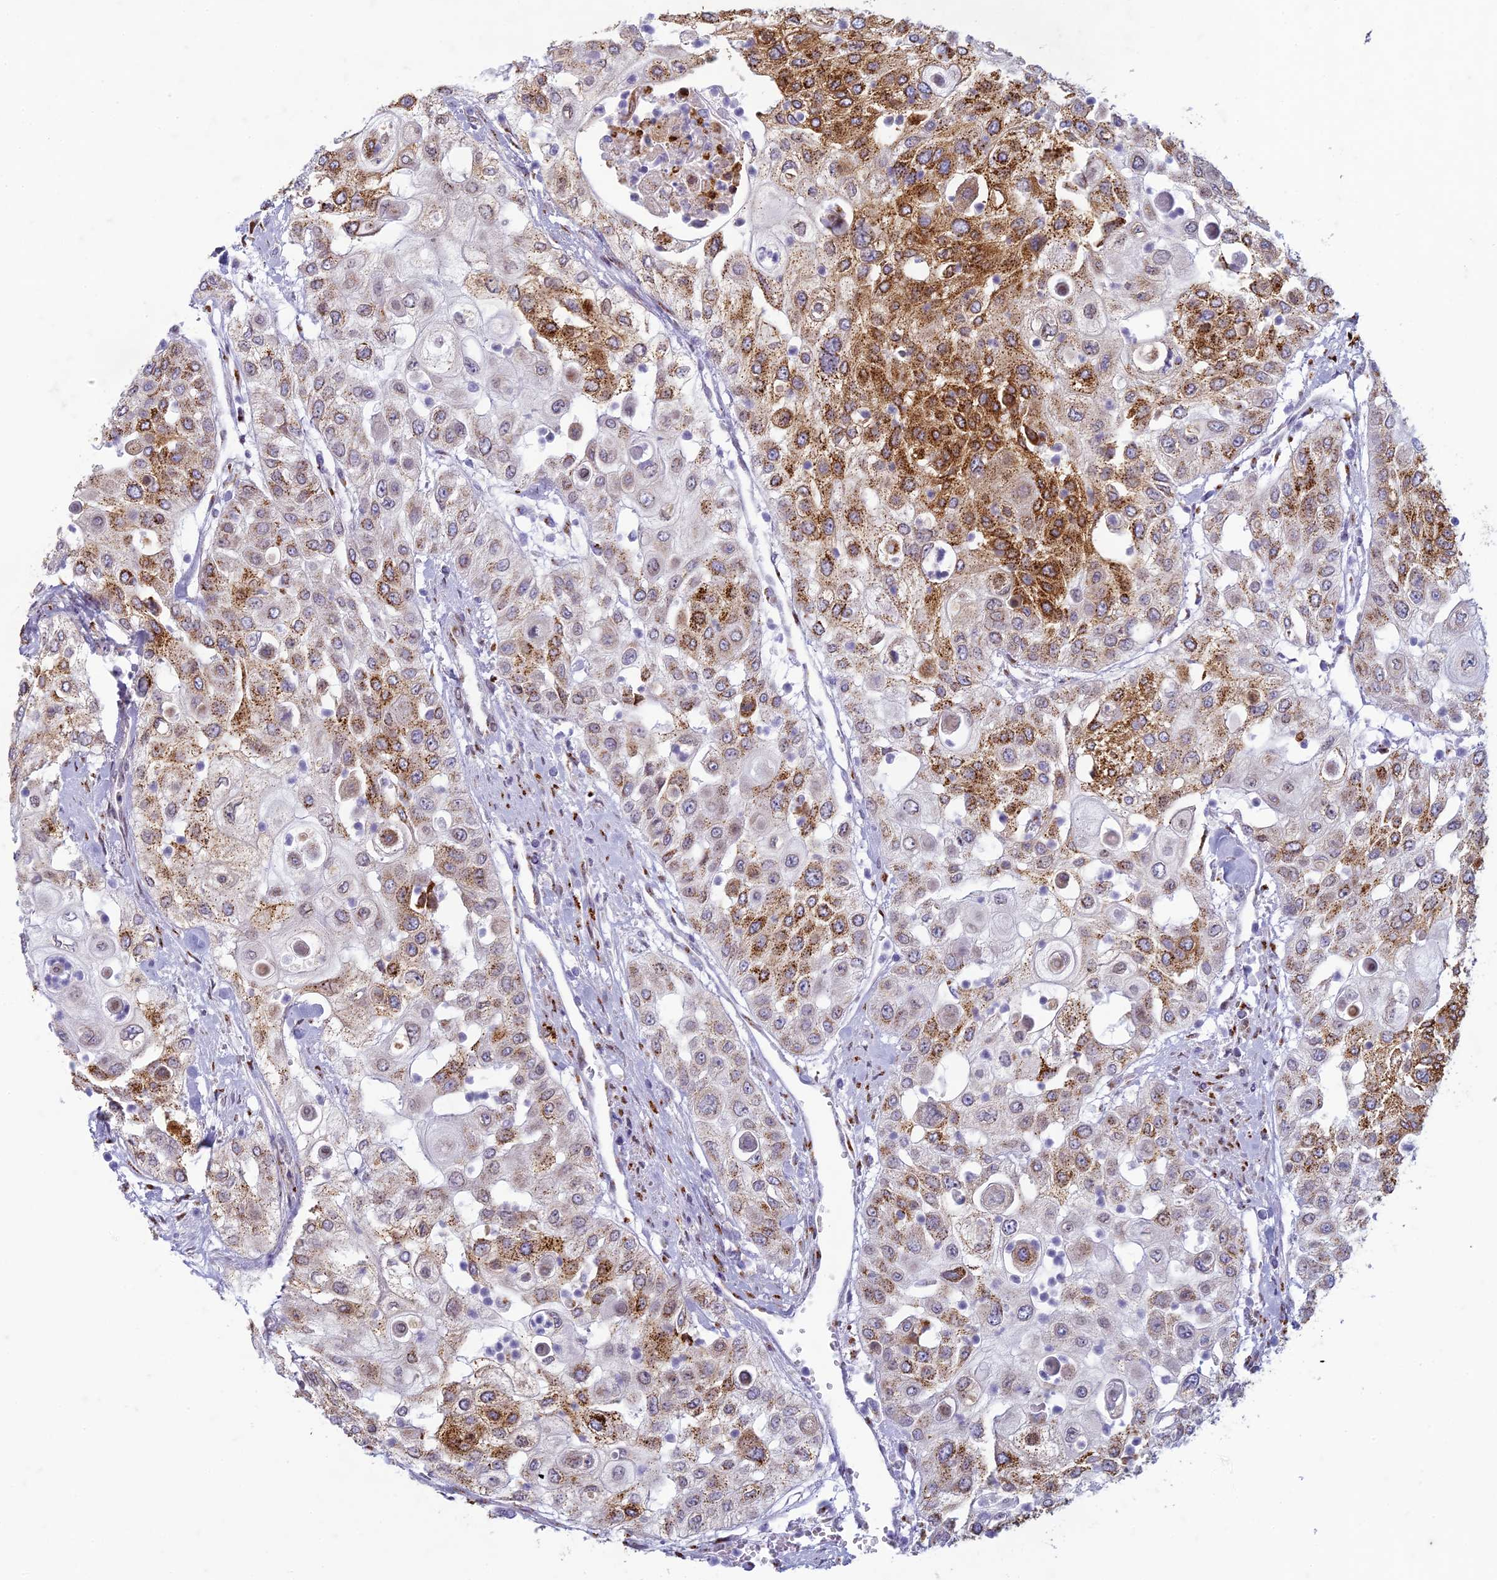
{"staining": {"intensity": "strong", "quantity": "25%-75%", "location": "cytoplasmic/membranous"}, "tissue": "urothelial cancer", "cell_type": "Tumor cells", "image_type": "cancer", "snomed": [{"axis": "morphology", "description": "Urothelial carcinoma, High grade"}, {"axis": "topography", "description": "Urinary bladder"}], "caption": "An immunohistochemistry (IHC) histopathology image of tumor tissue is shown. Protein staining in brown labels strong cytoplasmic/membranous positivity in high-grade urothelial carcinoma within tumor cells.", "gene": "FAM3C", "patient": {"sex": "female", "age": 79}}